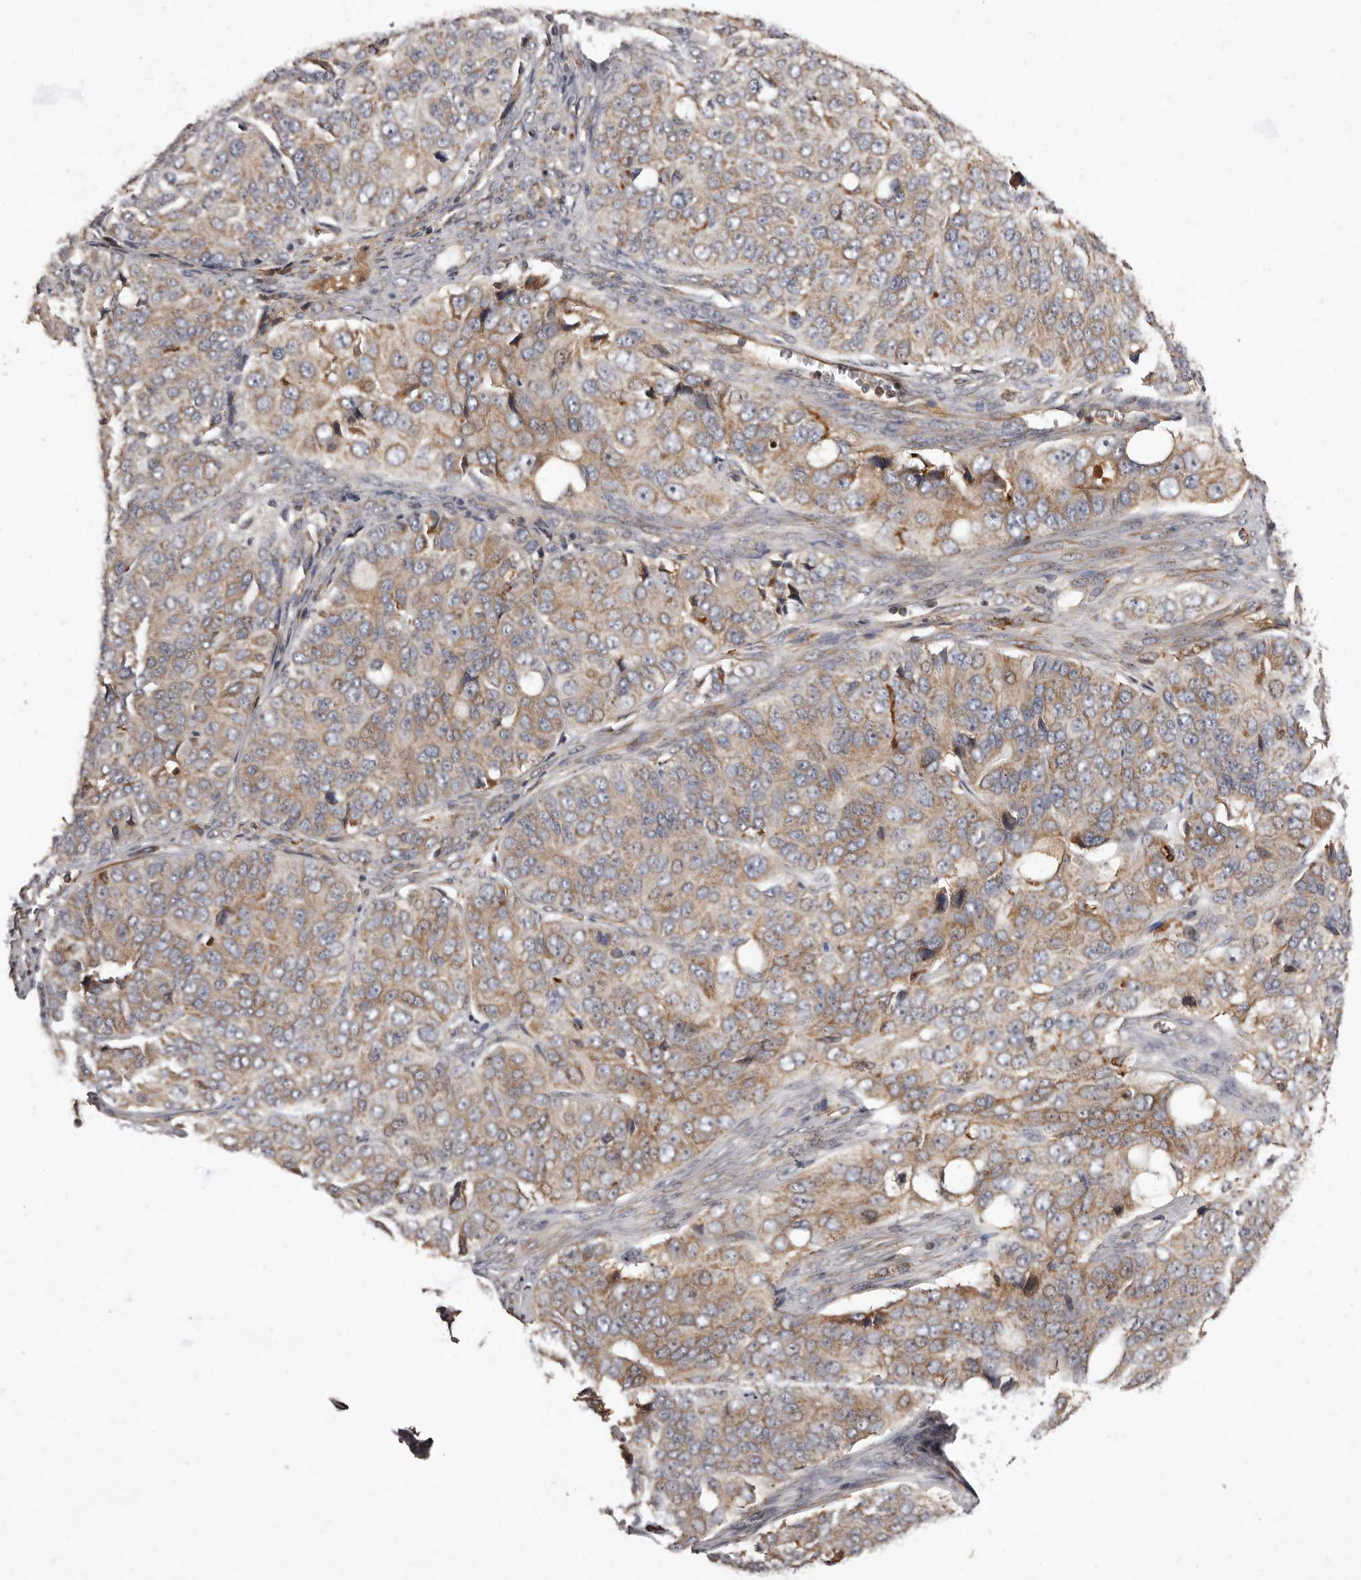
{"staining": {"intensity": "moderate", "quantity": ">75%", "location": "cytoplasmic/membranous"}, "tissue": "ovarian cancer", "cell_type": "Tumor cells", "image_type": "cancer", "snomed": [{"axis": "morphology", "description": "Carcinoma, endometroid"}, {"axis": "topography", "description": "Ovary"}], "caption": "This is a histology image of immunohistochemistry (IHC) staining of ovarian endometroid carcinoma, which shows moderate expression in the cytoplasmic/membranous of tumor cells.", "gene": "ADCY2", "patient": {"sex": "female", "age": 51}}